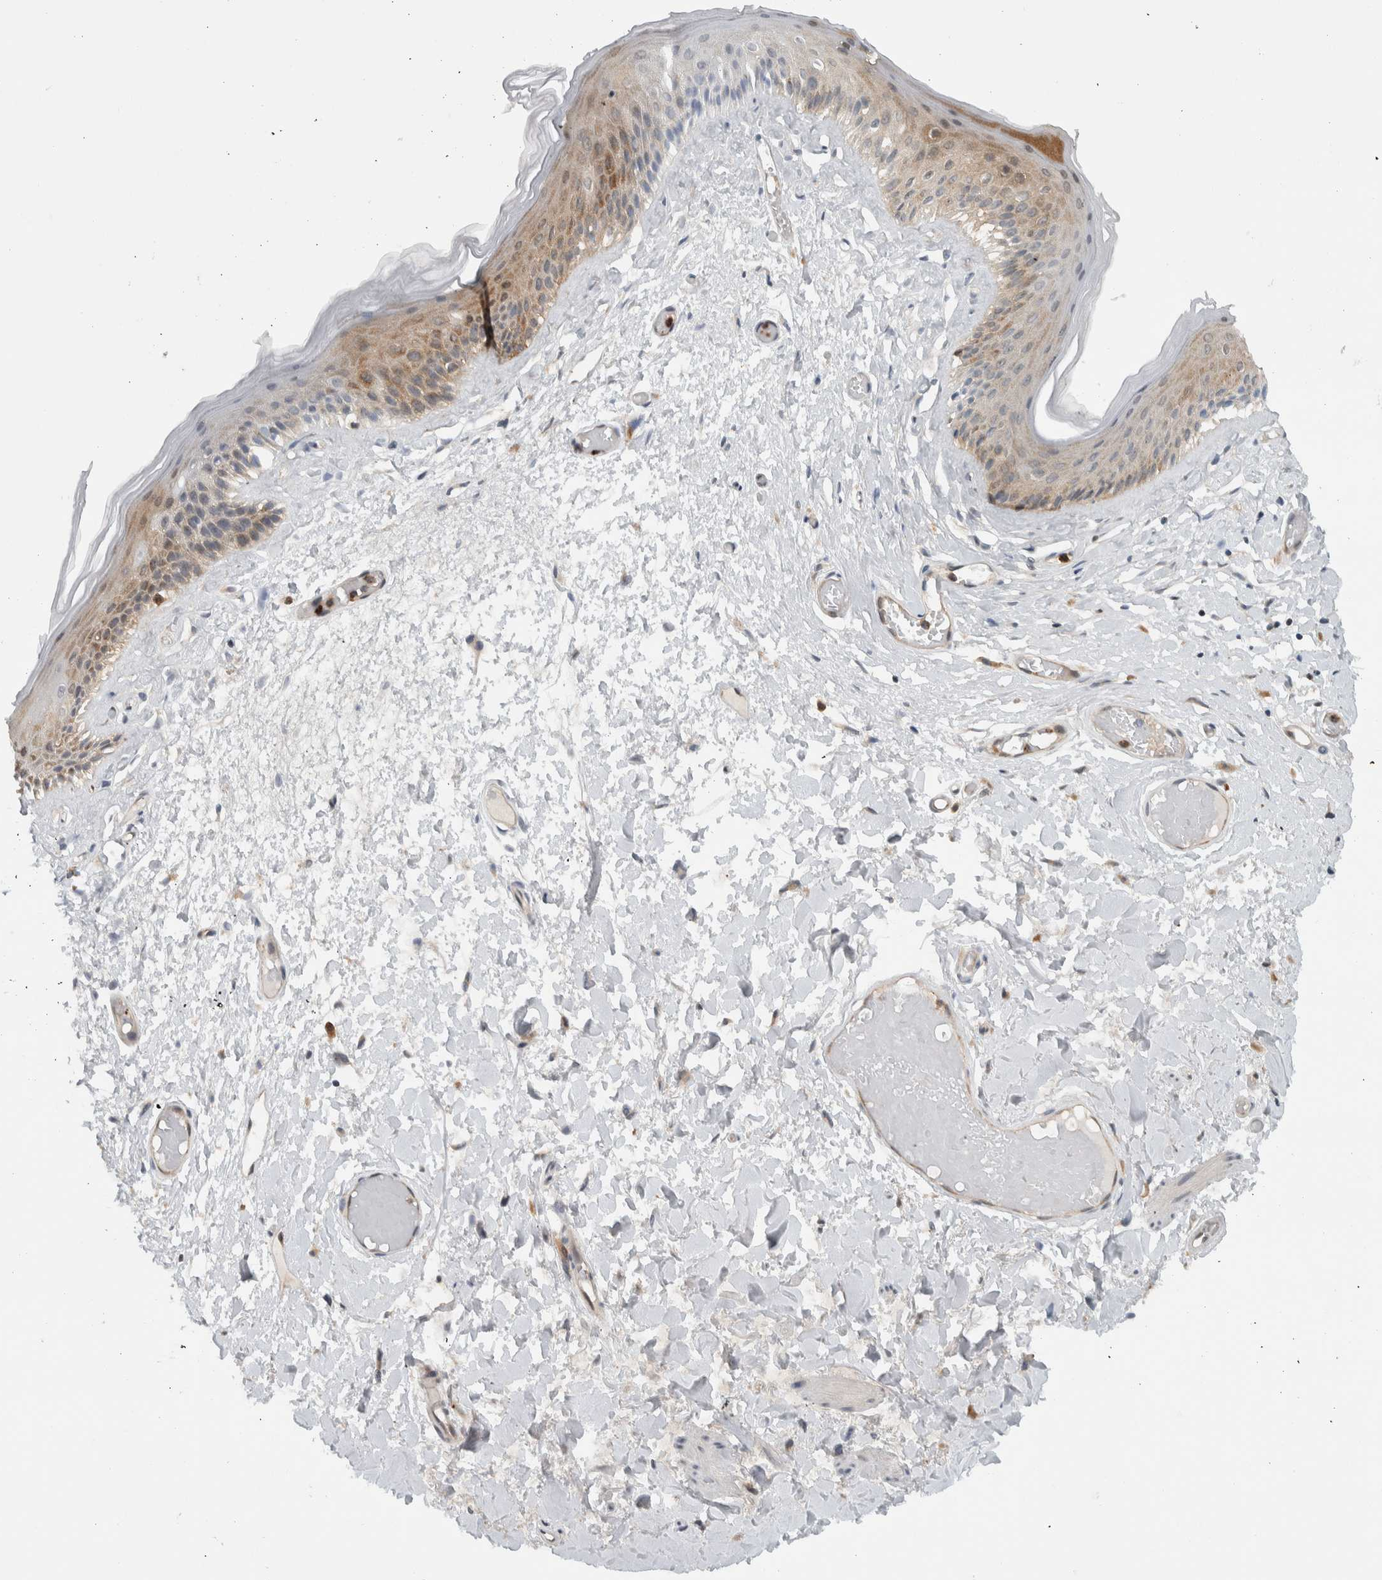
{"staining": {"intensity": "moderate", "quantity": ">75%", "location": "cytoplasmic/membranous"}, "tissue": "skin", "cell_type": "Epidermal cells", "image_type": "normal", "snomed": [{"axis": "morphology", "description": "Normal tissue, NOS"}, {"axis": "topography", "description": "Vulva"}], "caption": "Immunohistochemistry histopathology image of benign skin stained for a protein (brown), which demonstrates medium levels of moderate cytoplasmic/membranous staining in about >75% of epidermal cells.", "gene": "CCDC43", "patient": {"sex": "female", "age": 73}}